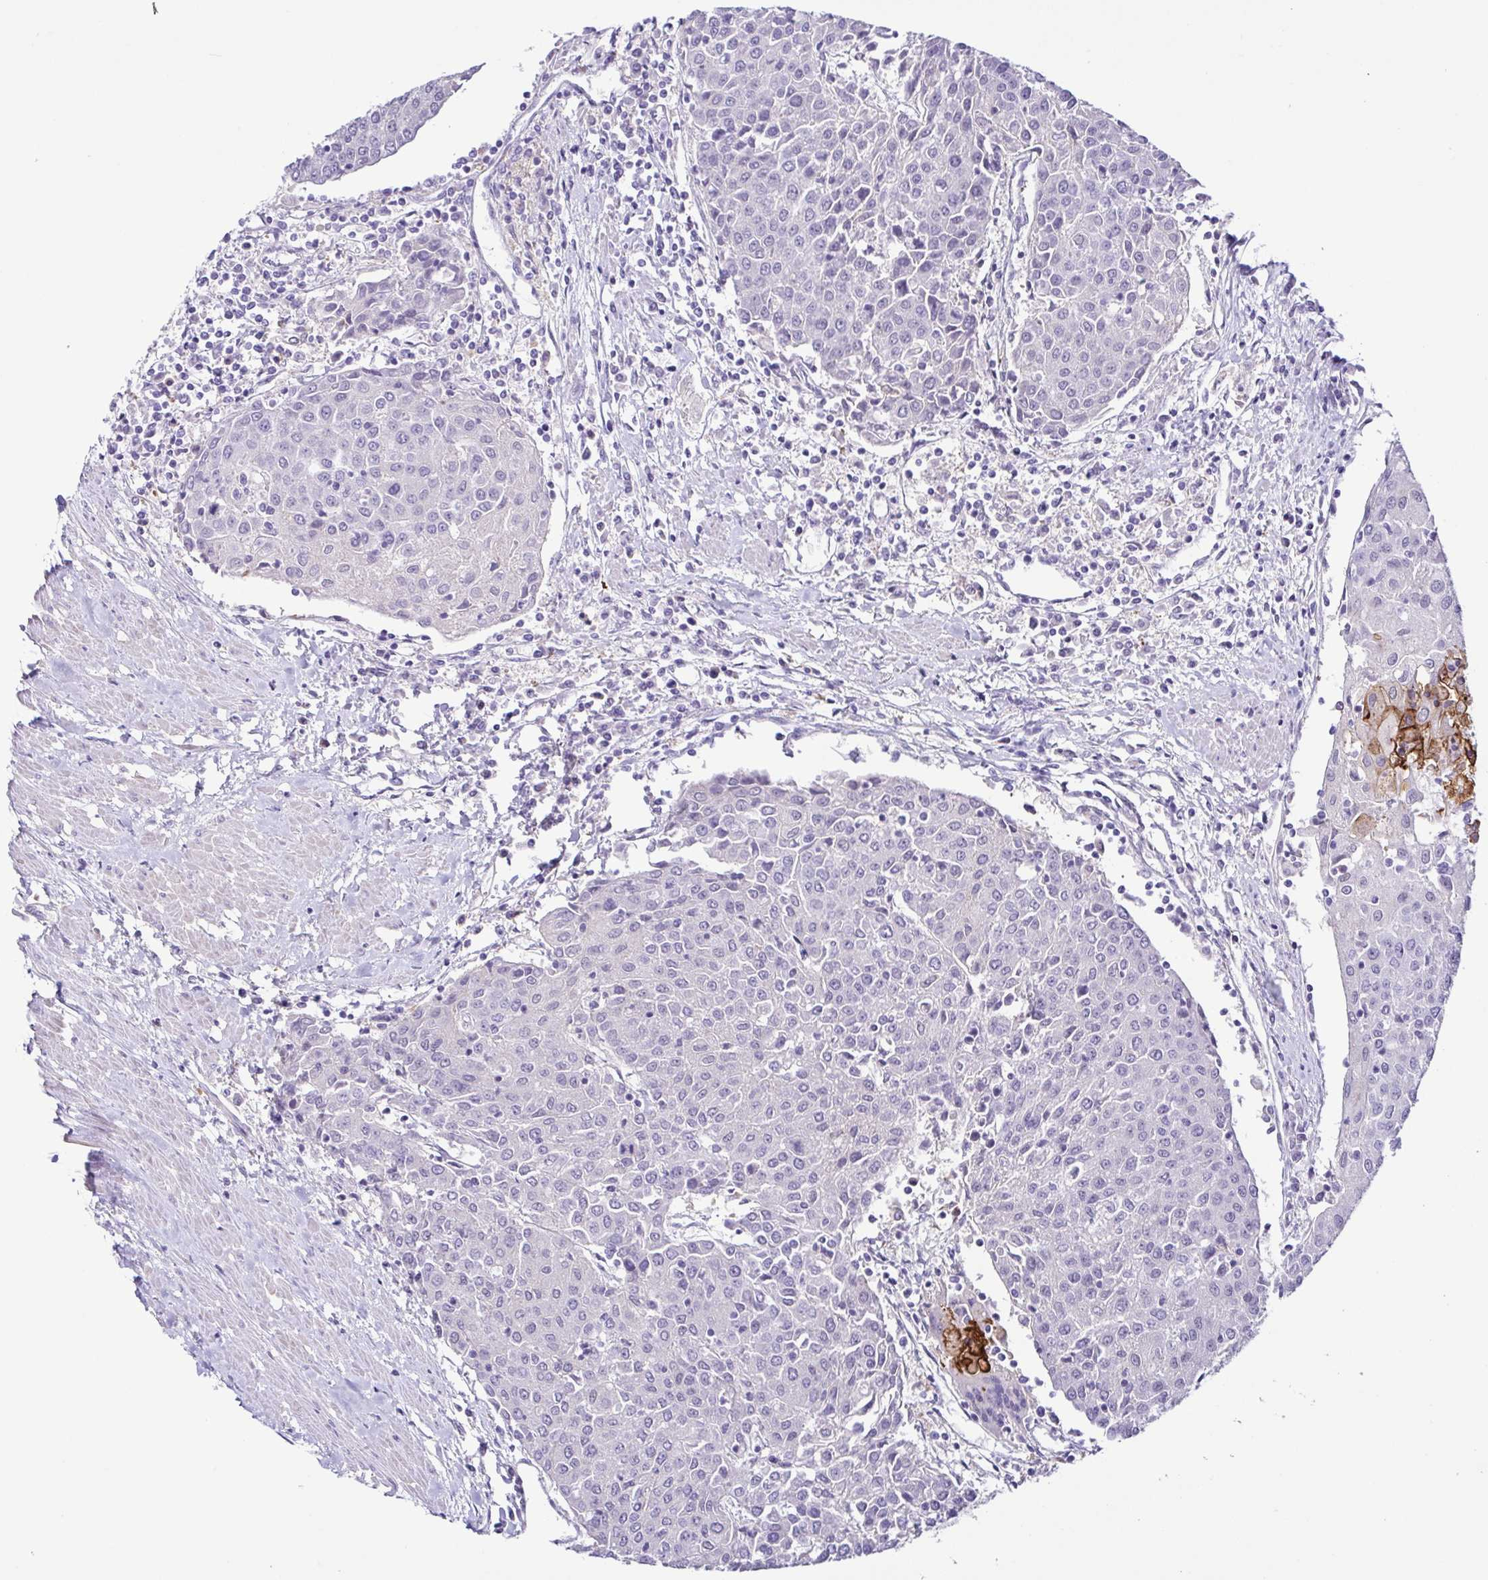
{"staining": {"intensity": "strong", "quantity": "<25%", "location": "cytoplasmic/membranous"}, "tissue": "urothelial cancer", "cell_type": "Tumor cells", "image_type": "cancer", "snomed": [{"axis": "morphology", "description": "Urothelial carcinoma, High grade"}, {"axis": "topography", "description": "Urinary bladder"}], "caption": "The histopathology image demonstrates a brown stain indicating the presence of a protein in the cytoplasmic/membranous of tumor cells in urothelial carcinoma (high-grade). The protein is shown in brown color, while the nuclei are stained blue.", "gene": "TERT", "patient": {"sex": "female", "age": 85}}